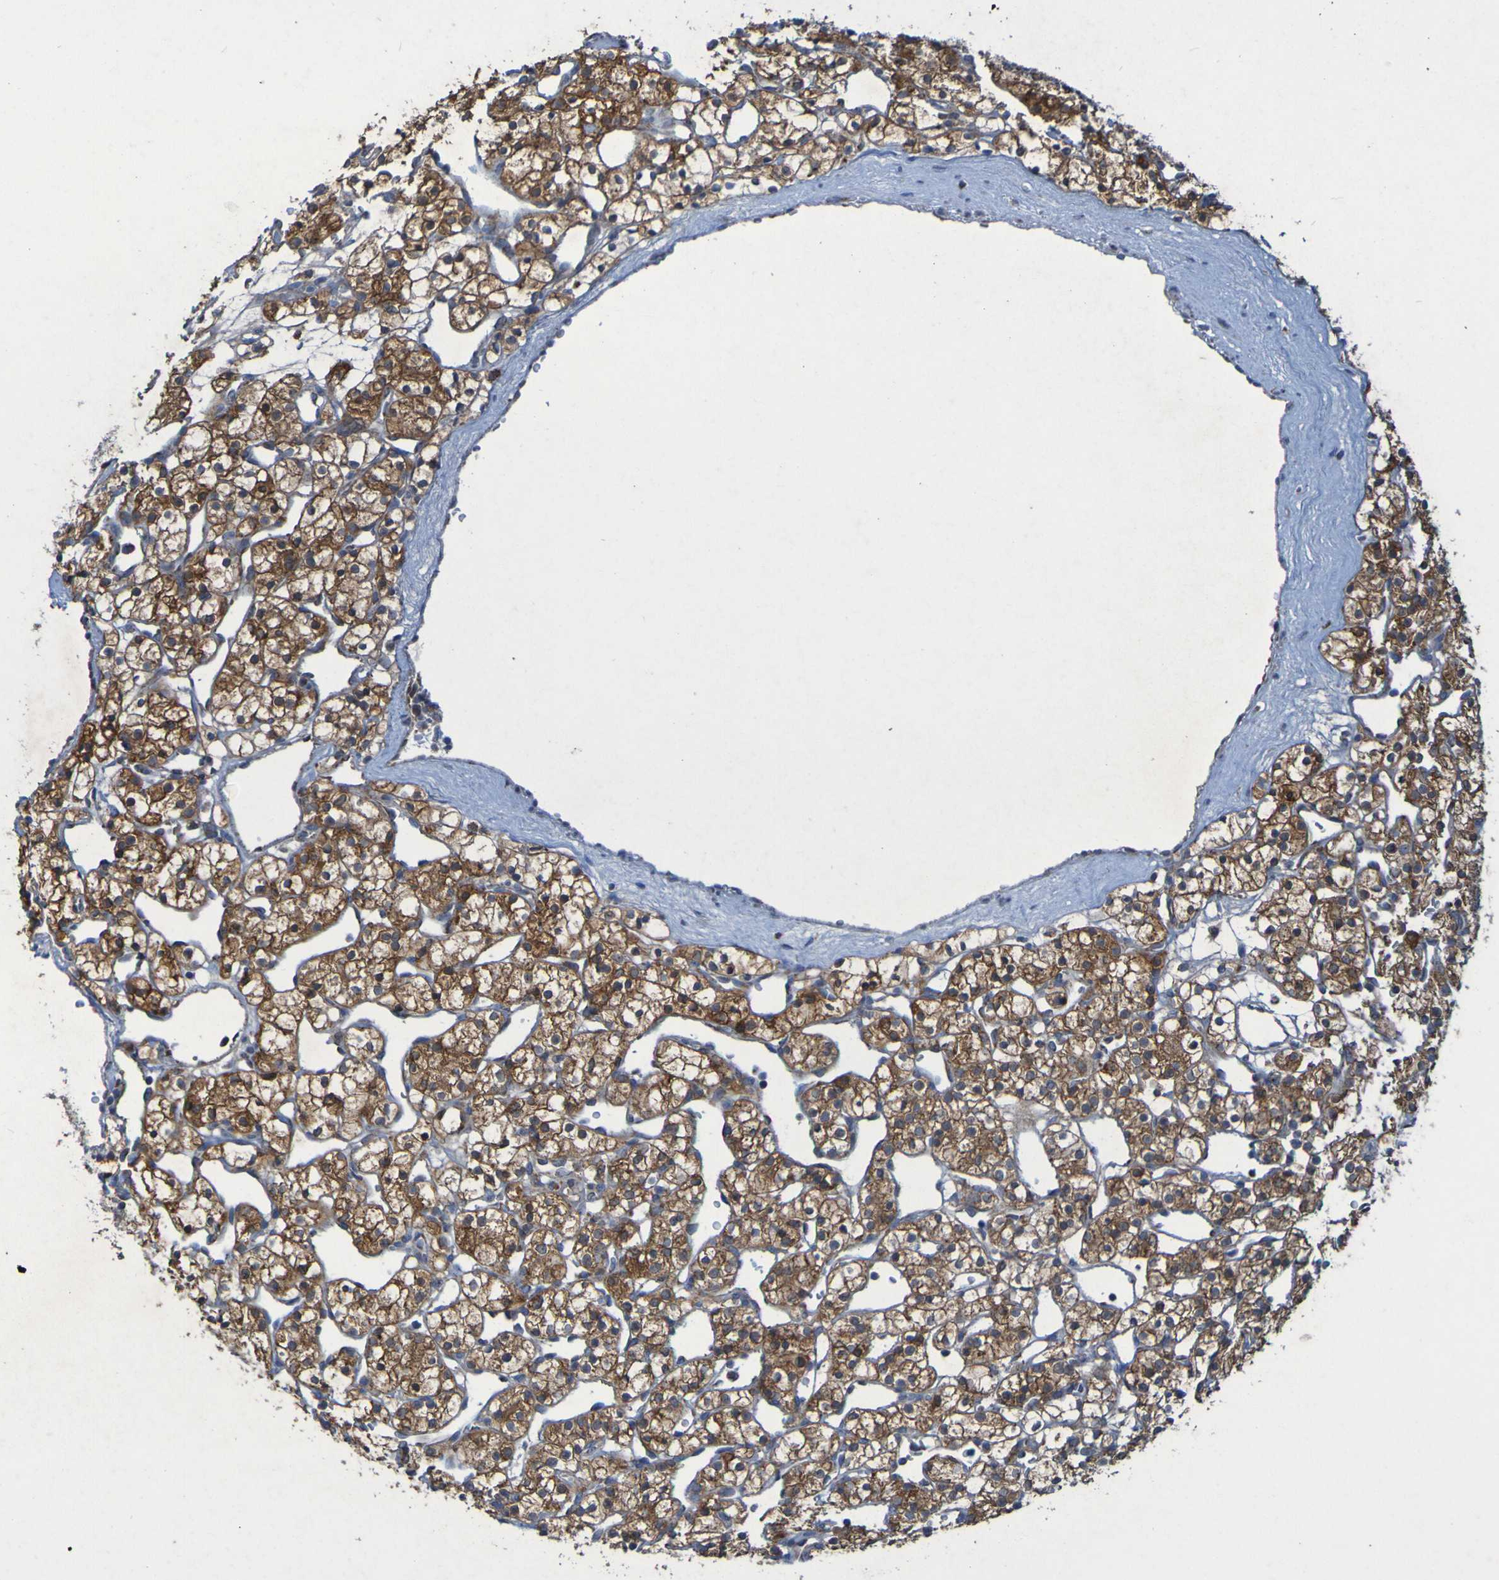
{"staining": {"intensity": "moderate", "quantity": ">75%", "location": "cytoplasmic/membranous"}, "tissue": "renal cancer", "cell_type": "Tumor cells", "image_type": "cancer", "snomed": [{"axis": "morphology", "description": "Adenocarcinoma, NOS"}, {"axis": "topography", "description": "Kidney"}], "caption": "Immunohistochemistry (DAB (3,3'-diaminobenzidine)) staining of human renal cancer (adenocarcinoma) shows moderate cytoplasmic/membranous protein staining in approximately >75% of tumor cells.", "gene": "CCDC51", "patient": {"sex": "female", "age": 60}}